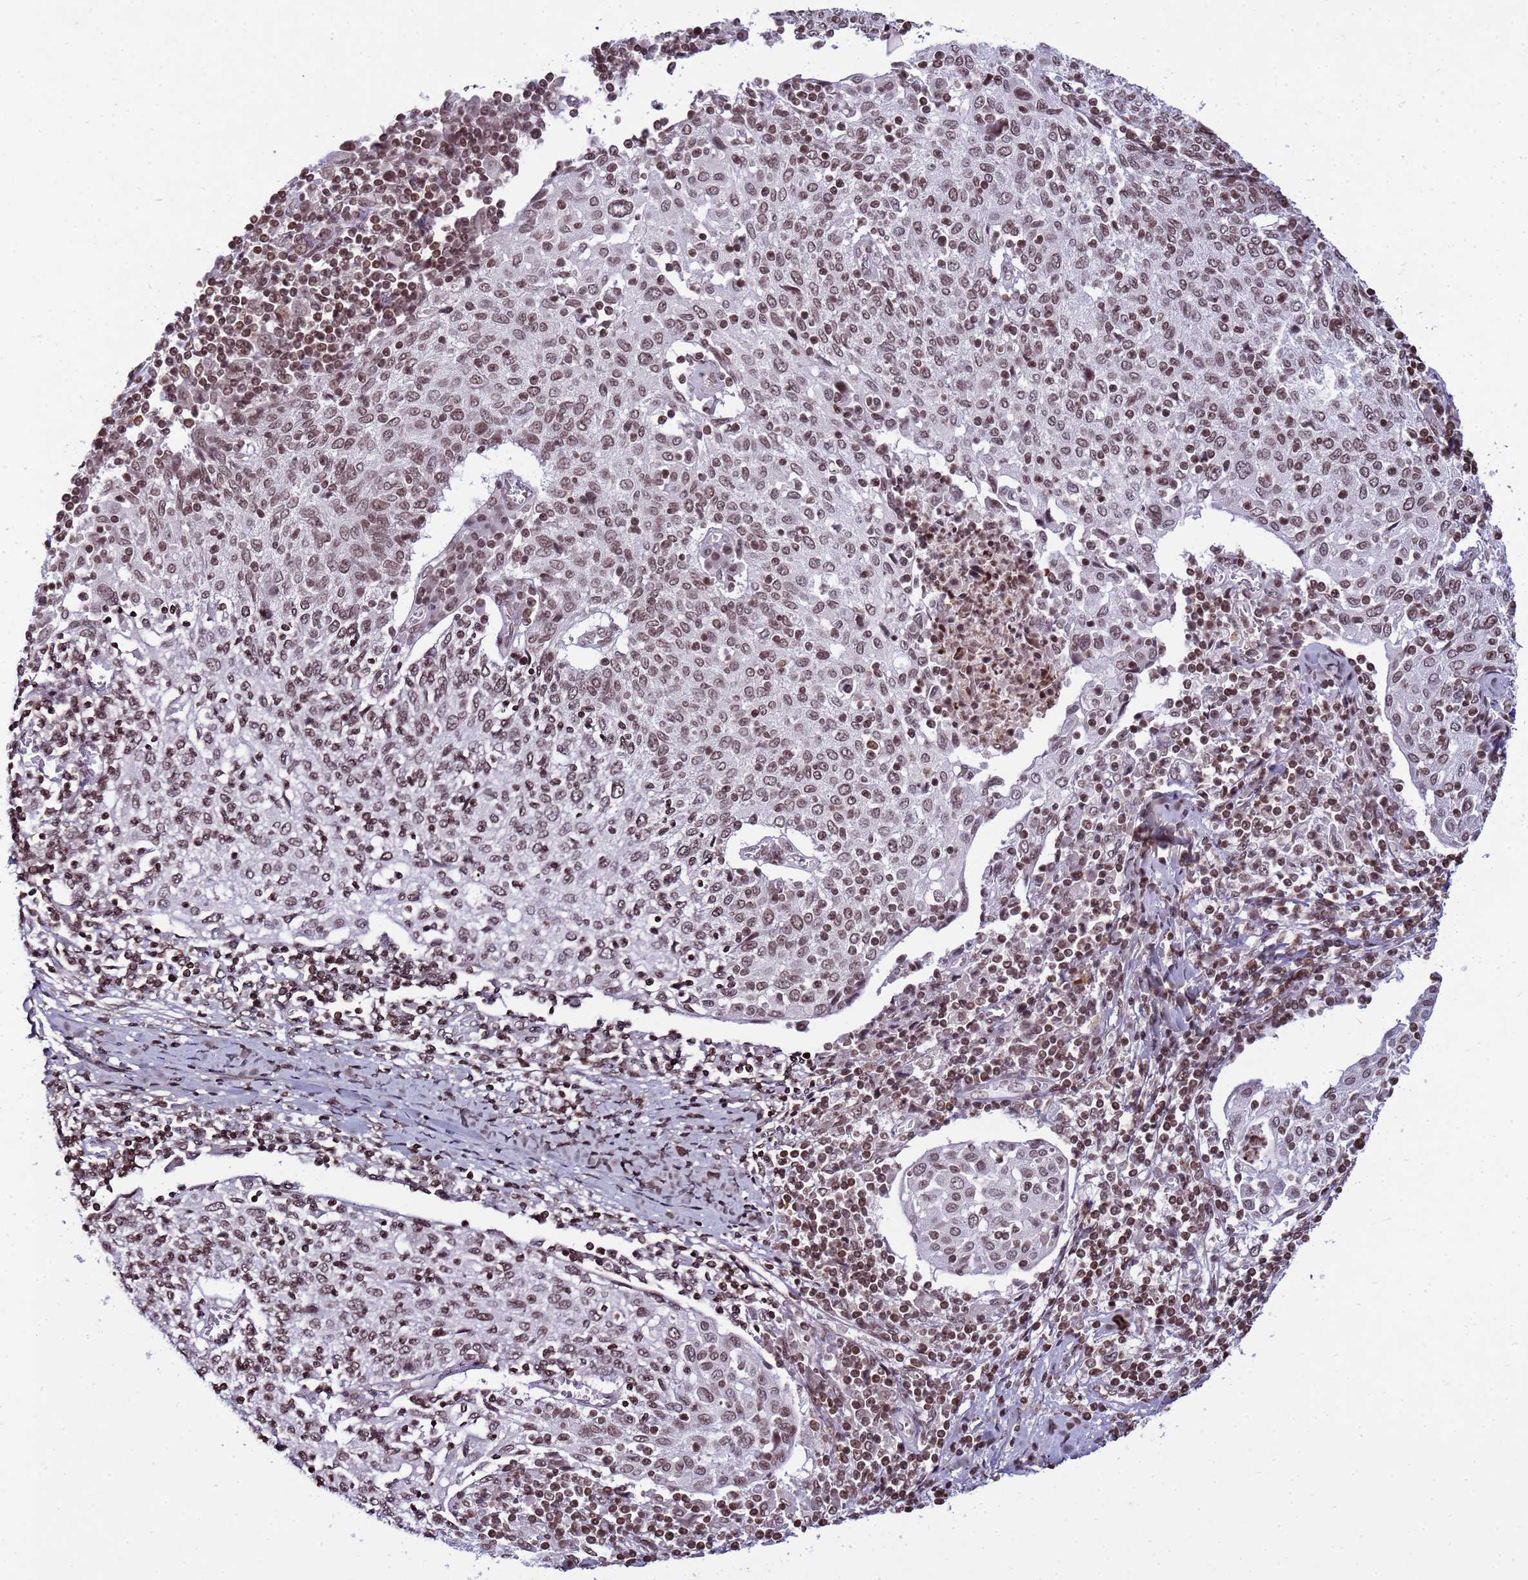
{"staining": {"intensity": "moderate", "quantity": ">75%", "location": "nuclear"}, "tissue": "cervical cancer", "cell_type": "Tumor cells", "image_type": "cancer", "snomed": [{"axis": "morphology", "description": "Squamous cell carcinoma, NOS"}, {"axis": "topography", "description": "Cervix"}], "caption": "A high-resolution histopathology image shows IHC staining of cervical squamous cell carcinoma, which exhibits moderate nuclear positivity in approximately >75% of tumor cells.", "gene": "H3-3B", "patient": {"sex": "female", "age": 52}}